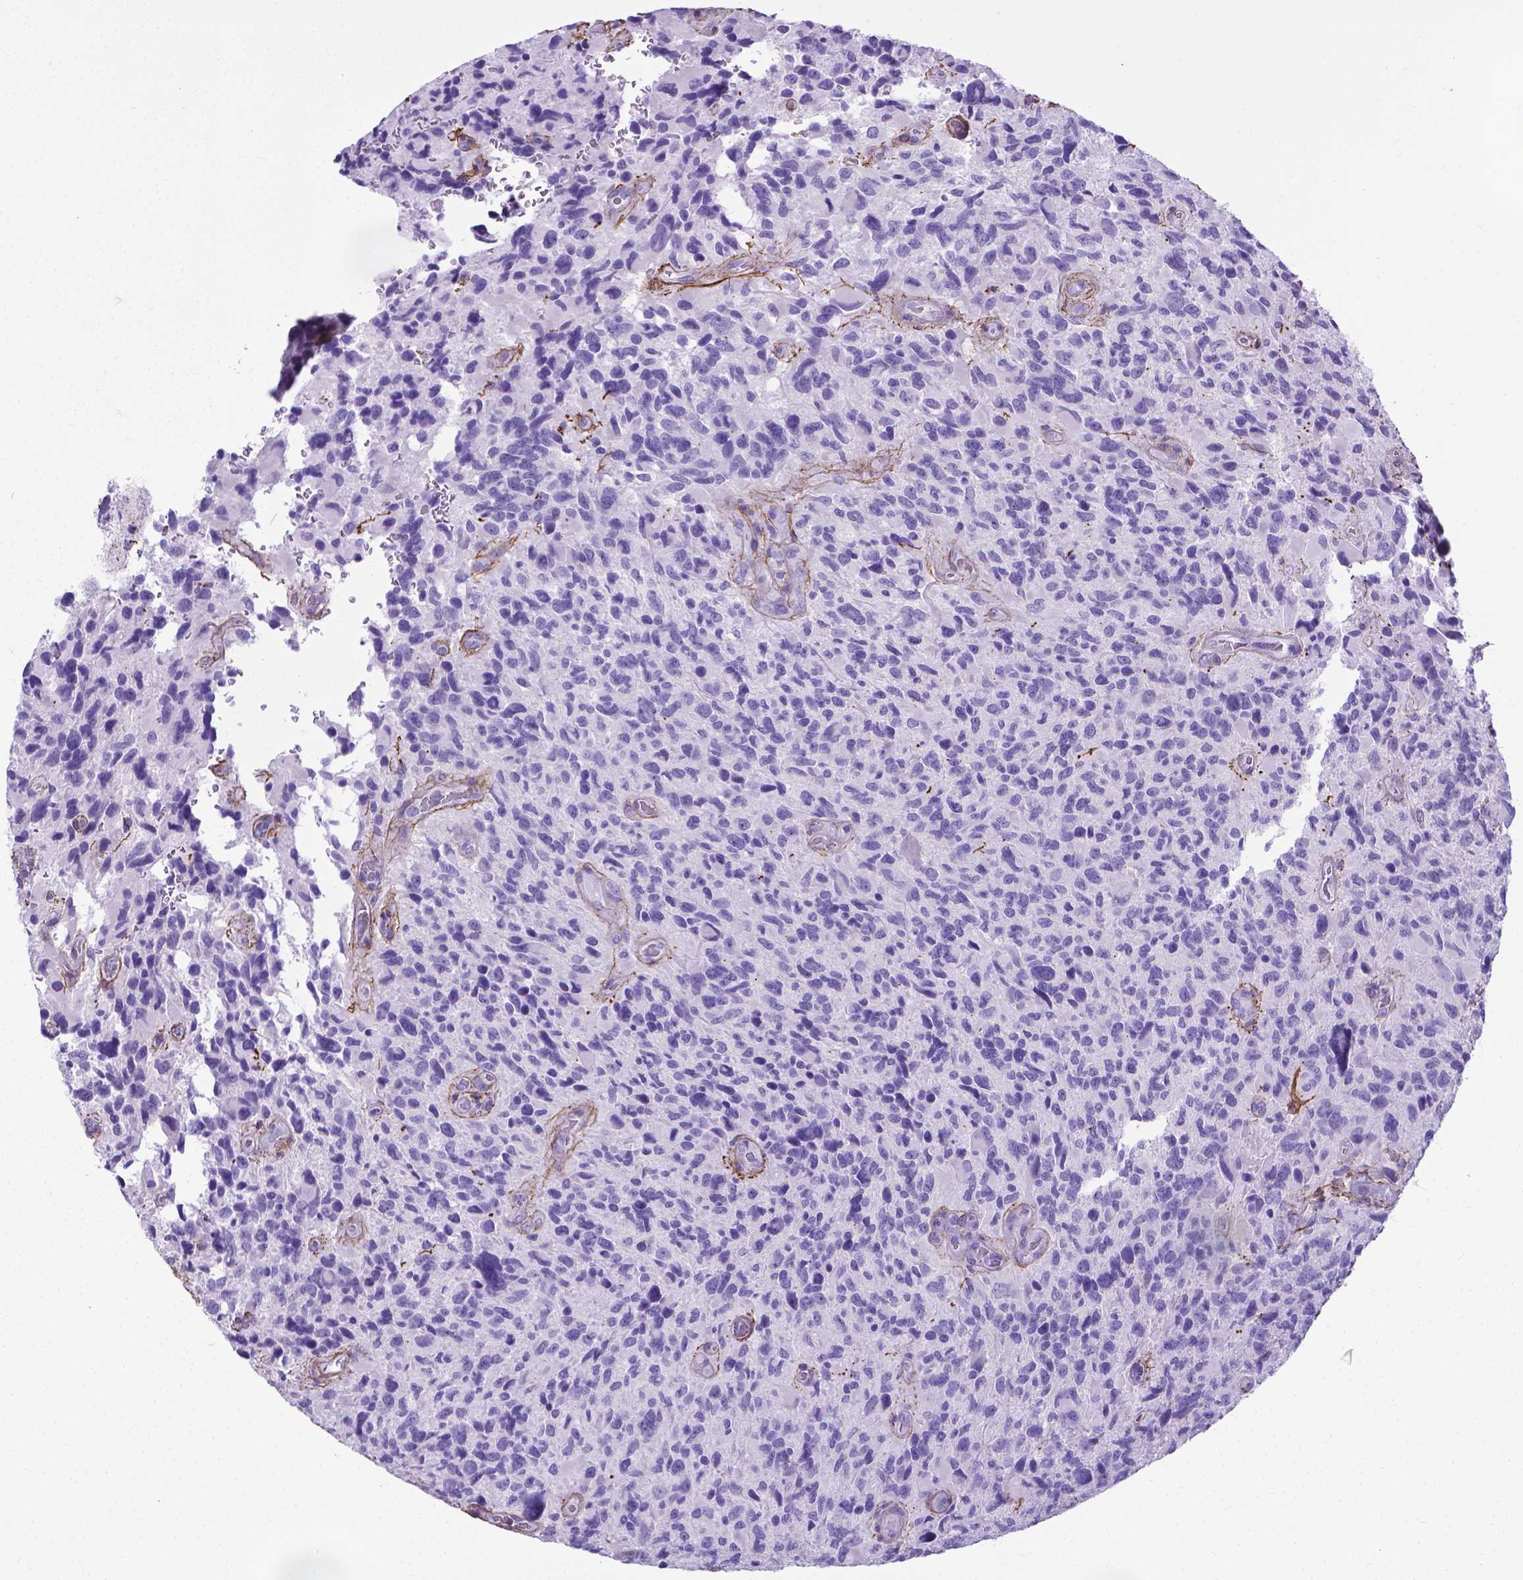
{"staining": {"intensity": "negative", "quantity": "none", "location": "none"}, "tissue": "glioma", "cell_type": "Tumor cells", "image_type": "cancer", "snomed": [{"axis": "morphology", "description": "Glioma, malignant, High grade"}, {"axis": "topography", "description": "Brain"}], "caption": "The micrograph displays no staining of tumor cells in glioma. The staining is performed using DAB (3,3'-diaminobenzidine) brown chromogen with nuclei counter-stained in using hematoxylin.", "gene": "MFAP2", "patient": {"sex": "male", "age": 46}}